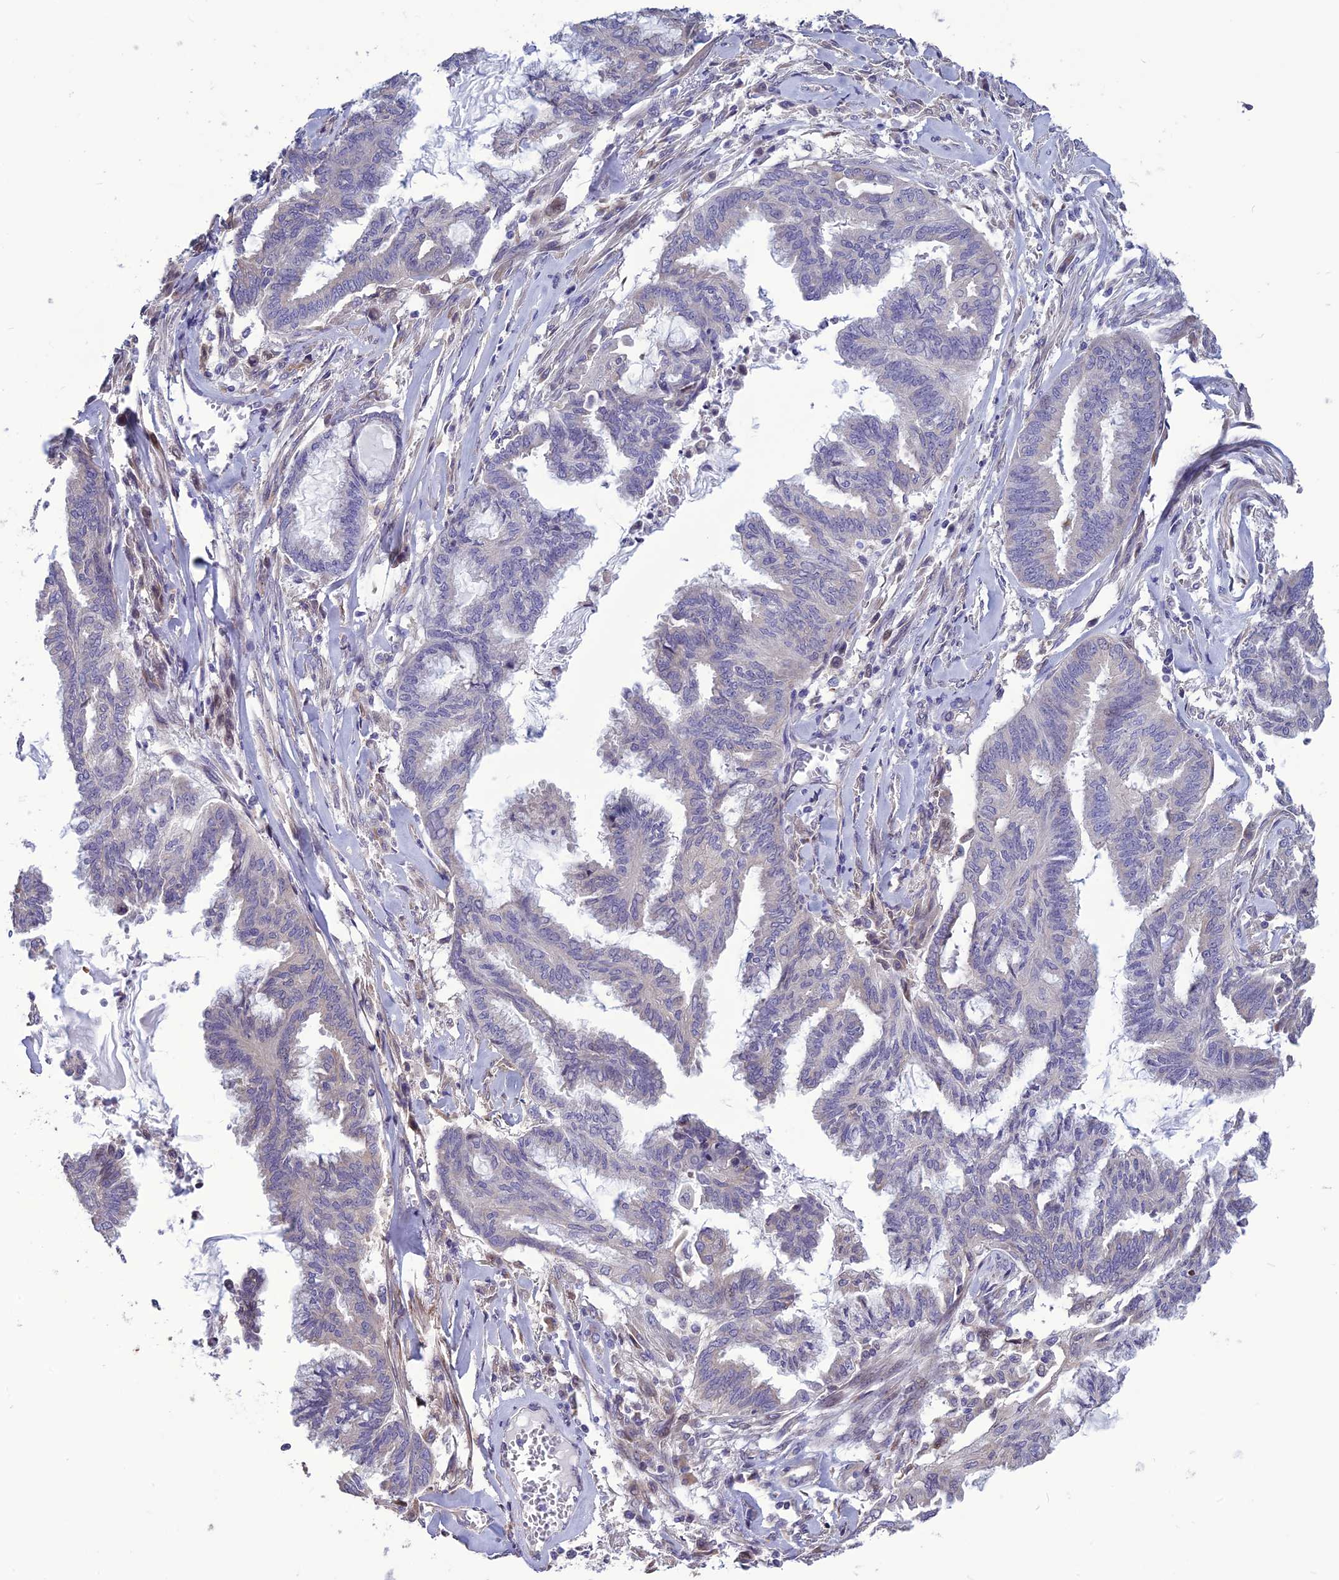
{"staining": {"intensity": "negative", "quantity": "none", "location": "none"}, "tissue": "endometrial cancer", "cell_type": "Tumor cells", "image_type": "cancer", "snomed": [{"axis": "morphology", "description": "Adenocarcinoma, NOS"}, {"axis": "topography", "description": "Endometrium"}], "caption": "Tumor cells show no significant positivity in endometrial cancer.", "gene": "SPG21", "patient": {"sex": "female", "age": 86}}